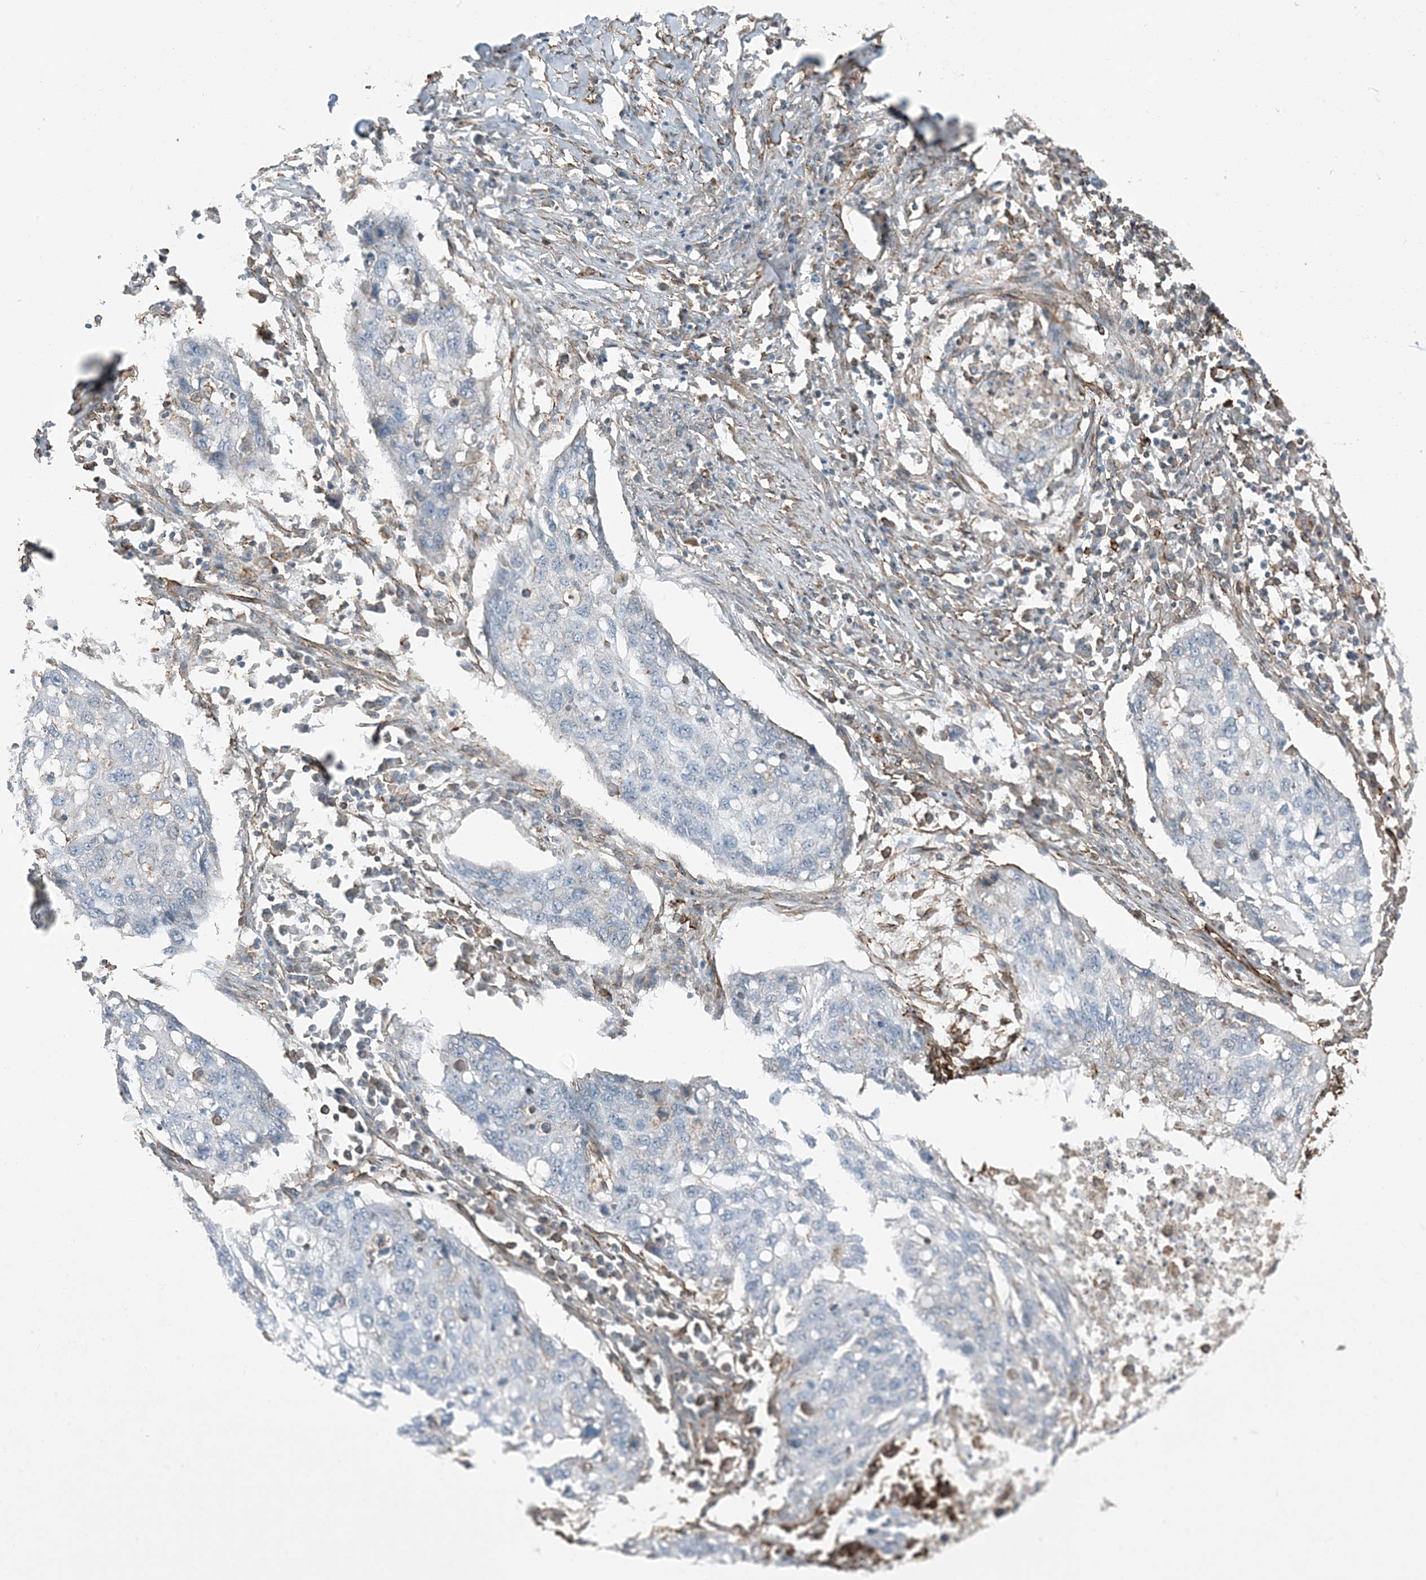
{"staining": {"intensity": "negative", "quantity": "none", "location": "none"}, "tissue": "lung cancer", "cell_type": "Tumor cells", "image_type": "cancer", "snomed": [{"axis": "morphology", "description": "Squamous cell carcinoma, NOS"}, {"axis": "topography", "description": "Lung"}], "caption": "This is an IHC histopathology image of human lung squamous cell carcinoma. There is no positivity in tumor cells.", "gene": "APOBEC3C", "patient": {"sex": "female", "age": 63}}